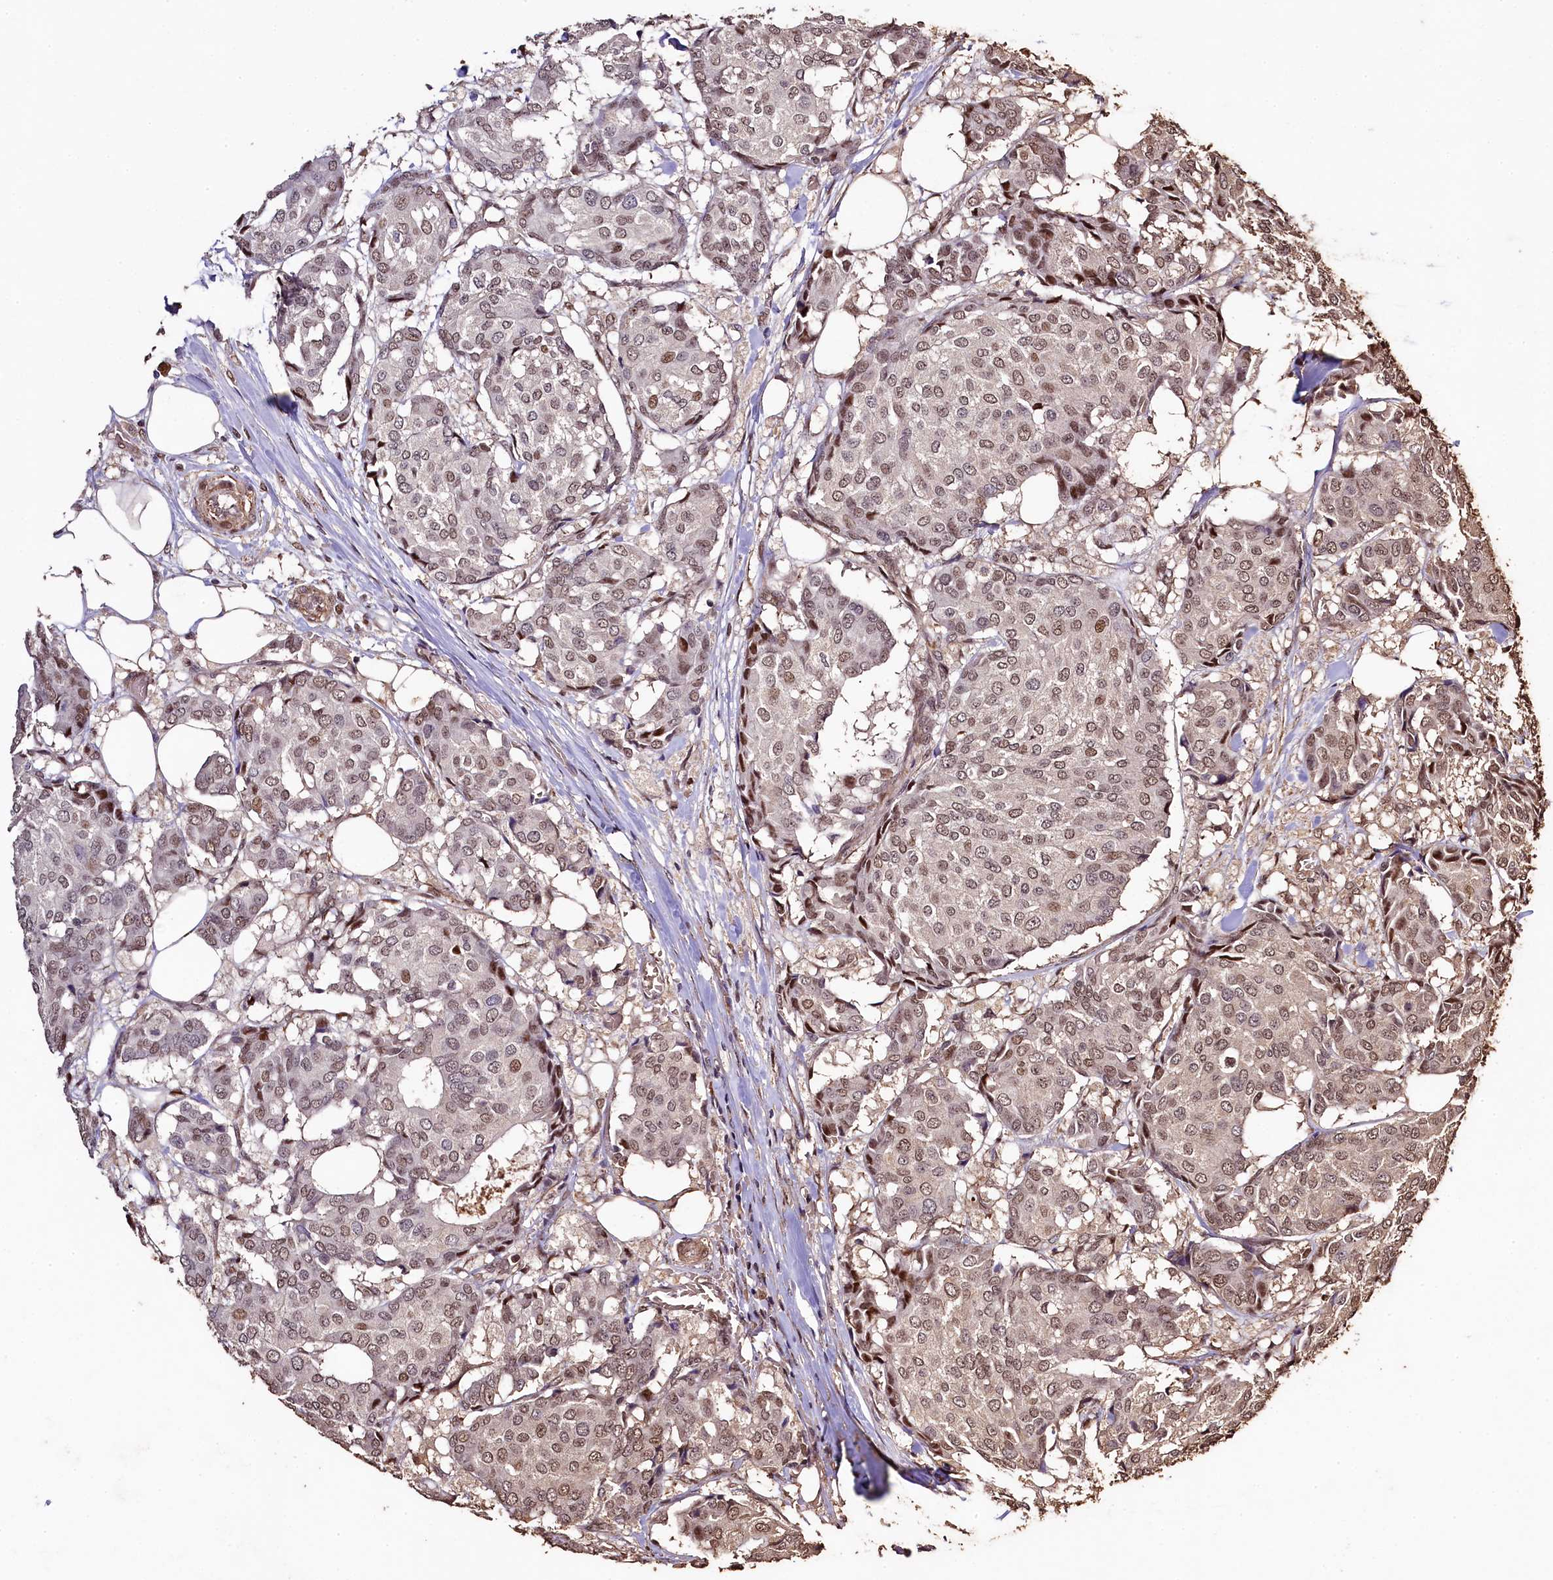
{"staining": {"intensity": "moderate", "quantity": ">75%", "location": "nuclear"}, "tissue": "breast cancer", "cell_type": "Tumor cells", "image_type": "cancer", "snomed": [{"axis": "morphology", "description": "Duct carcinoma"}, {"axis": "topography", "description": "Breast"}], "caption": "The photomicrograph displays a brown stain indicating the presence of a protein in the nuclear of tumor cells in breast cancer (invasive ductal carcinoma).", "gene": "SAMD10", "patient": {"sex": "female", "age": 75}}